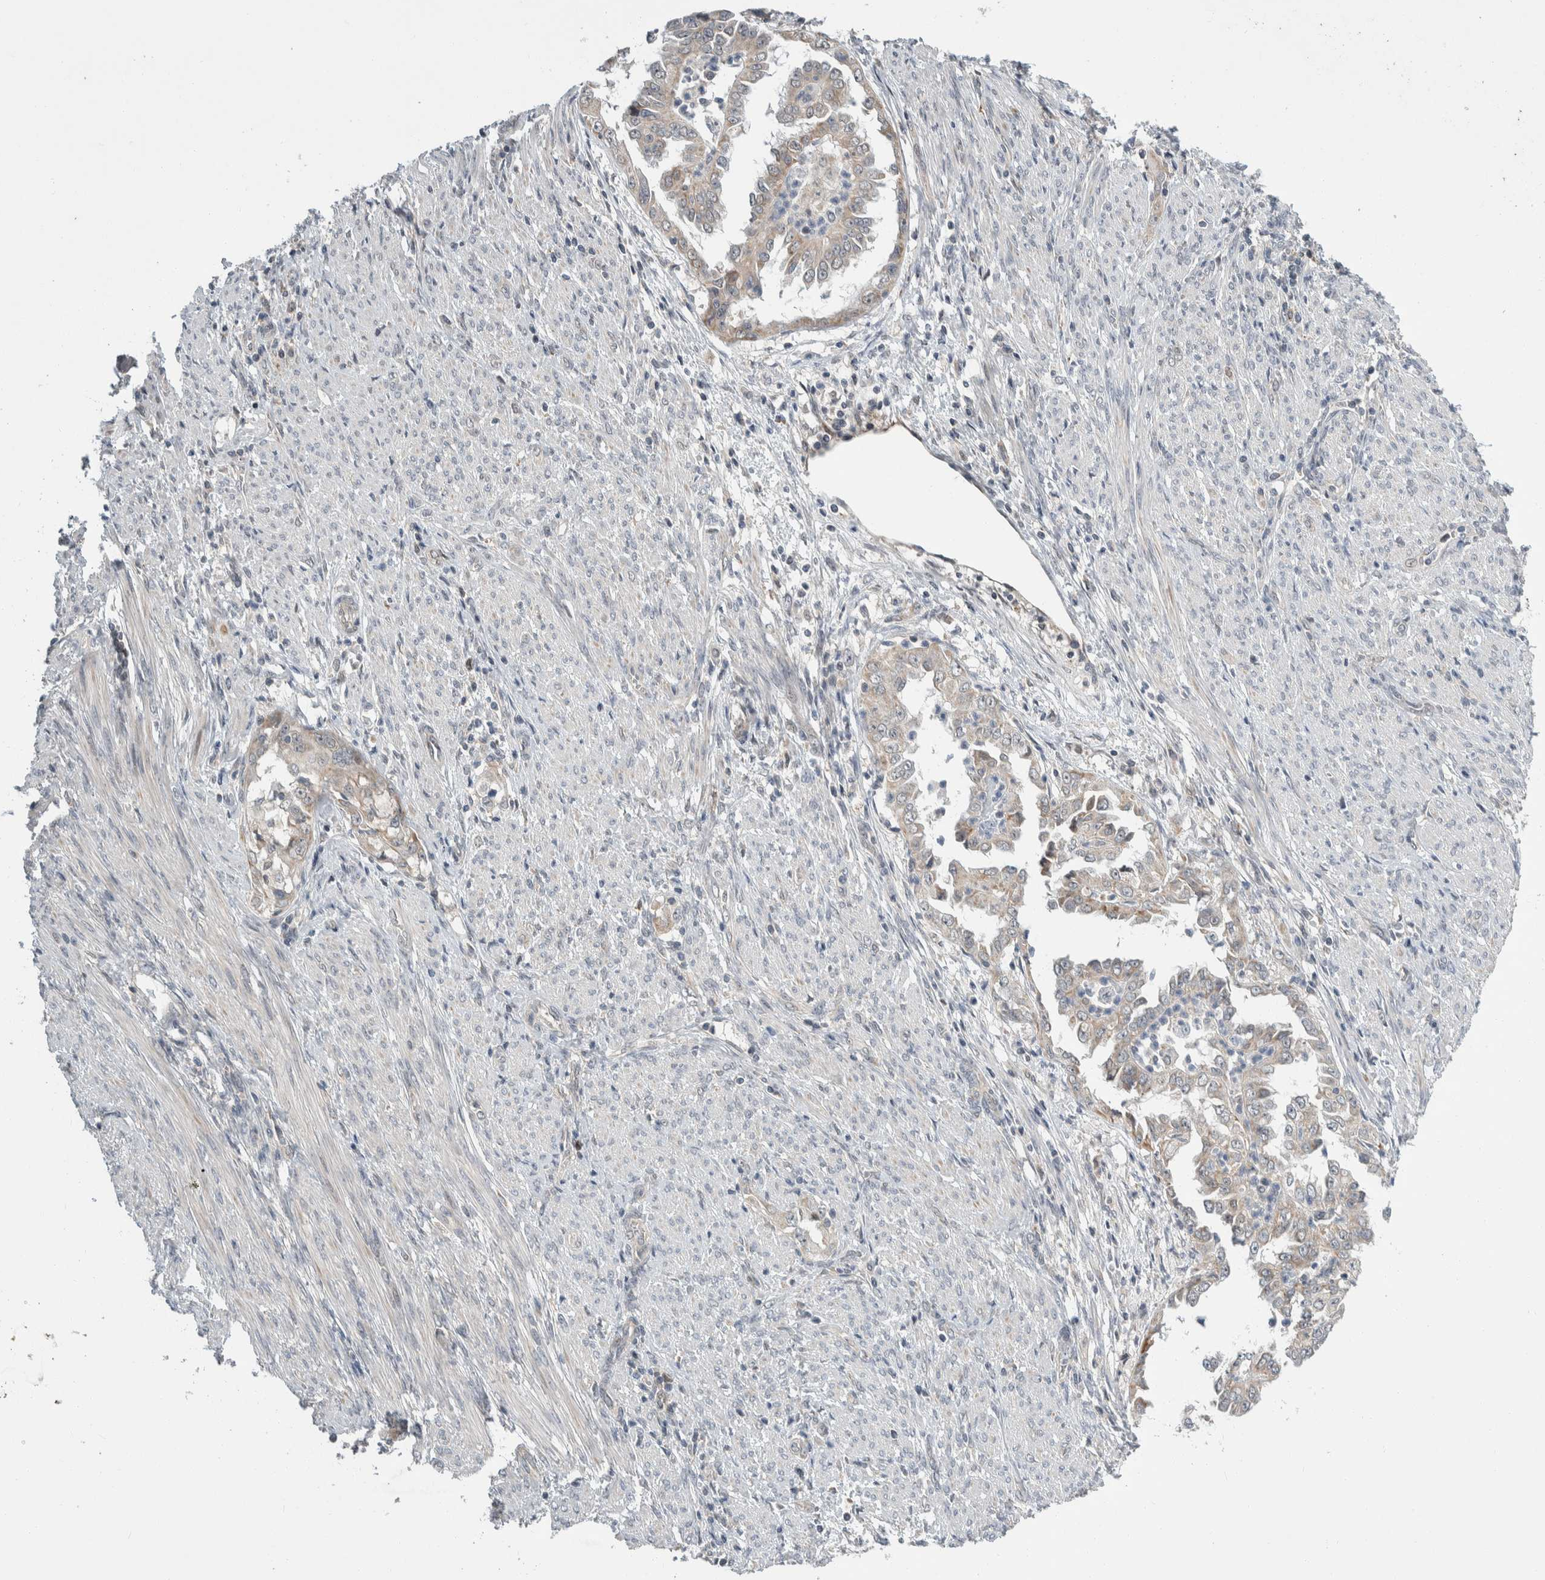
{"staining": {"intensity": "weak", "quantity": "<25%", "location": "cytoplasmic/membranous"}, "tissue": "endometrial cancer", "cell_type": "Tumor cells", "image_type": "cancer", "snomed": [{"axis": "morphology", "description": "Adenocarcinoma, NOS"}, {"axis": "topography", "description": "Endometrium"}], "caption": "Immunohistochemistry of endometrial cancer reveals no staining in tumor cells.", "gene": "SHPK", "patient": {"sex": "female", "age": 85}}